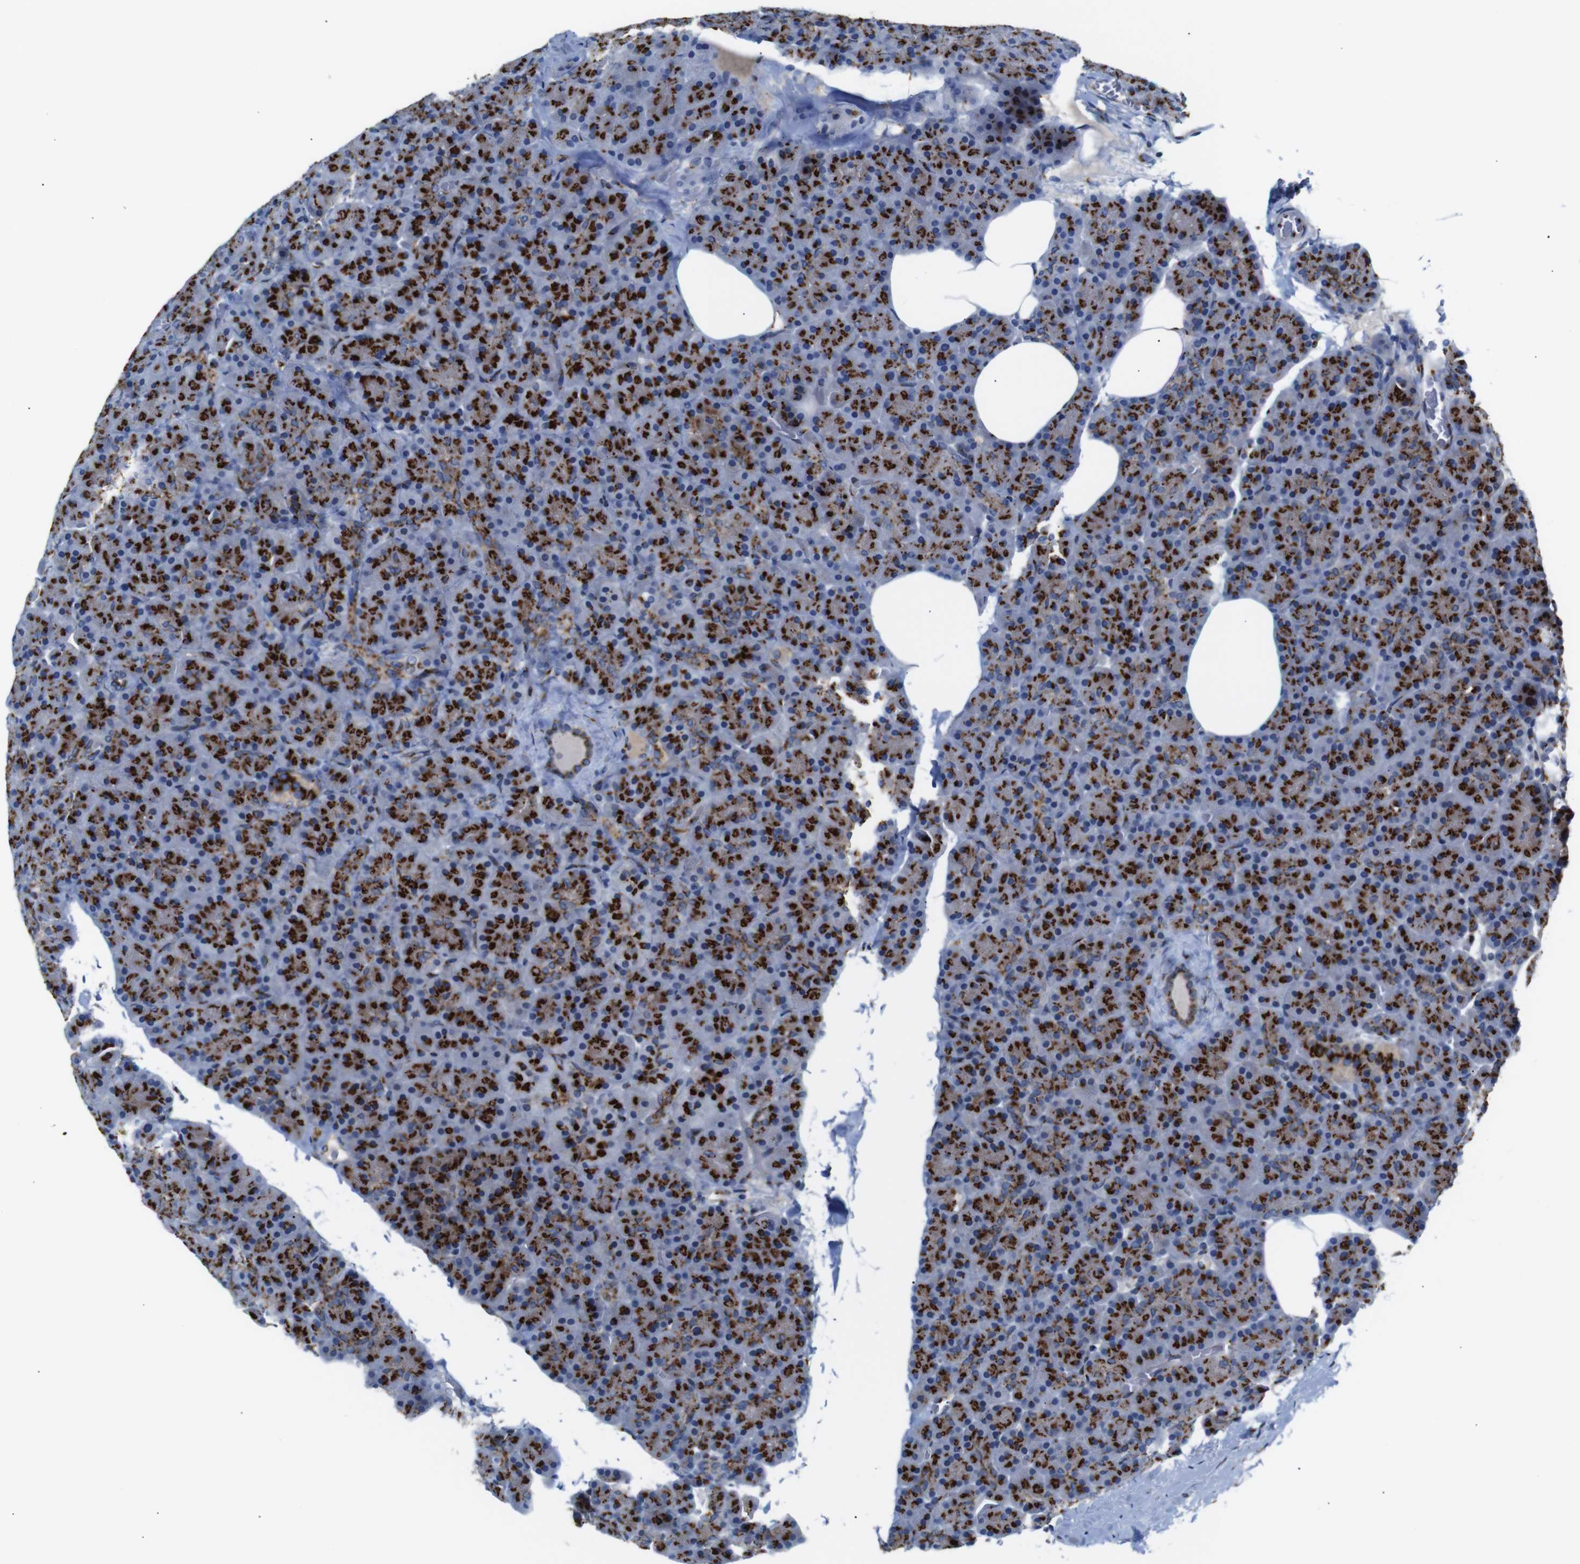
{"staining": {"intensity": "strong", "quantity": ">75%", "location": "cytoplasmic/membranous"}, "tissue": "pancreas", "cell_type": "Exocrine glandular cells", "image_type": "normal", "snomed": [{"axis": "morphology", "description": "Normal tissue, NOS"}, {"axis": "topography", "description": "Pancreas"}], "caption": "This histopathology image displays immunohistochemistry (IHC) staining of unremarkable human pancreas, with high strong cytoplasmic/membranous positivity in approximately >75% of exocrine glandular cells.", "gene": "TGOLN2", "patient": {"sex": "female", "age": 35}}